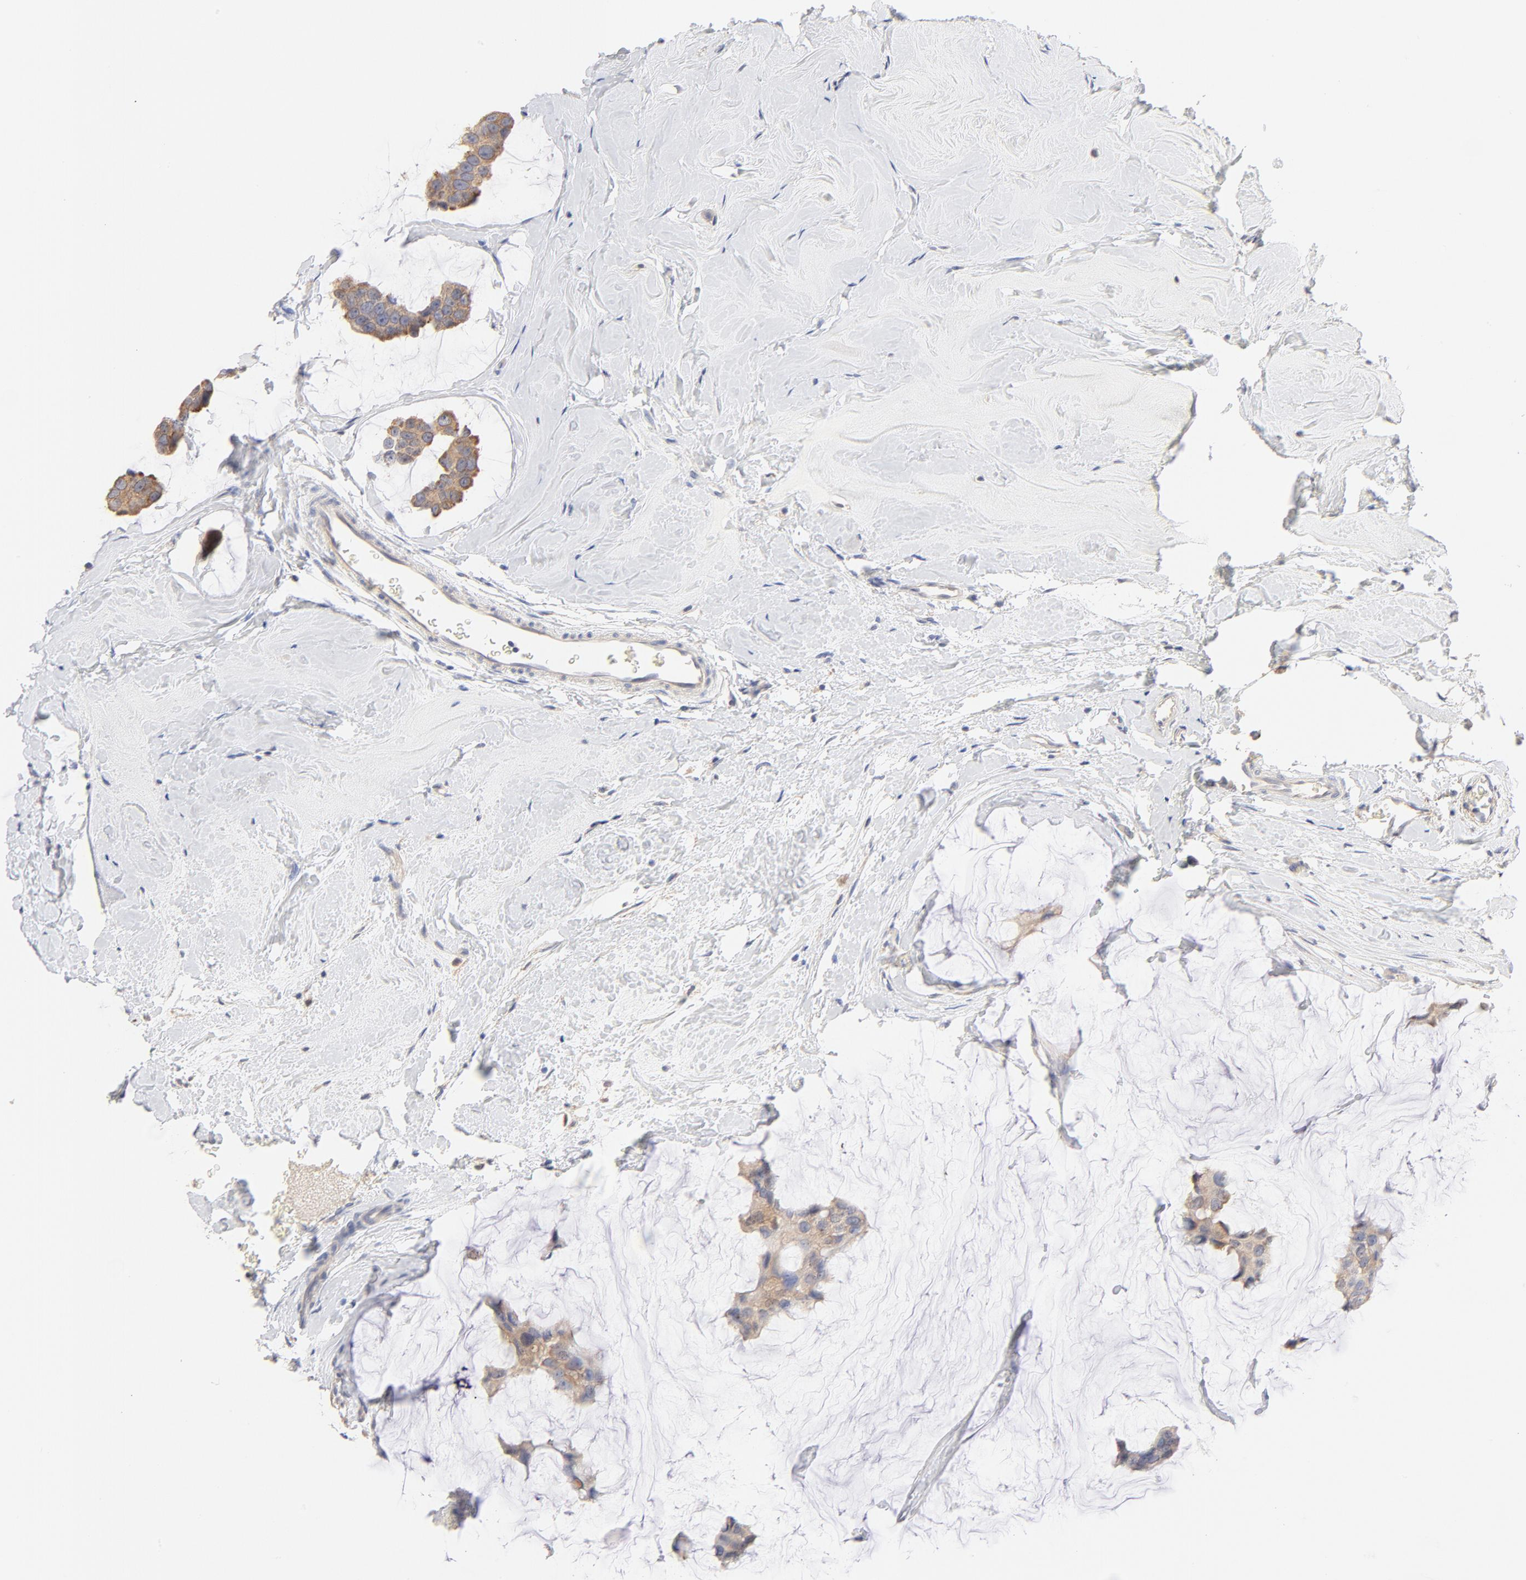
{"staining": {"intensity": "weak", "quantity": ">75%", "location": "cytoplasmic/membranous"}, "tissue": "breast cancer", "cell_type": "Tumor cells", "image_type": "cancer", "snomed": [{"axis": "morphology", "description": "Normal tissue, NOS"}, {"axis": "morphology", "description": "Duct carcinoma"}, {"axis": "topography", "description": "Breast"}], "caption": "Immunohistochemistry (IHC) of breast intraductal carcinoma reveals low levels of weak cytoplasmic/membranous positivity in approximately >75% of tumor cells. The protein of interest is shown in brown color, while the nuclei are stained blue.", "gene": "MTERF2", "patient": {"sex": "female", "age": 50}}